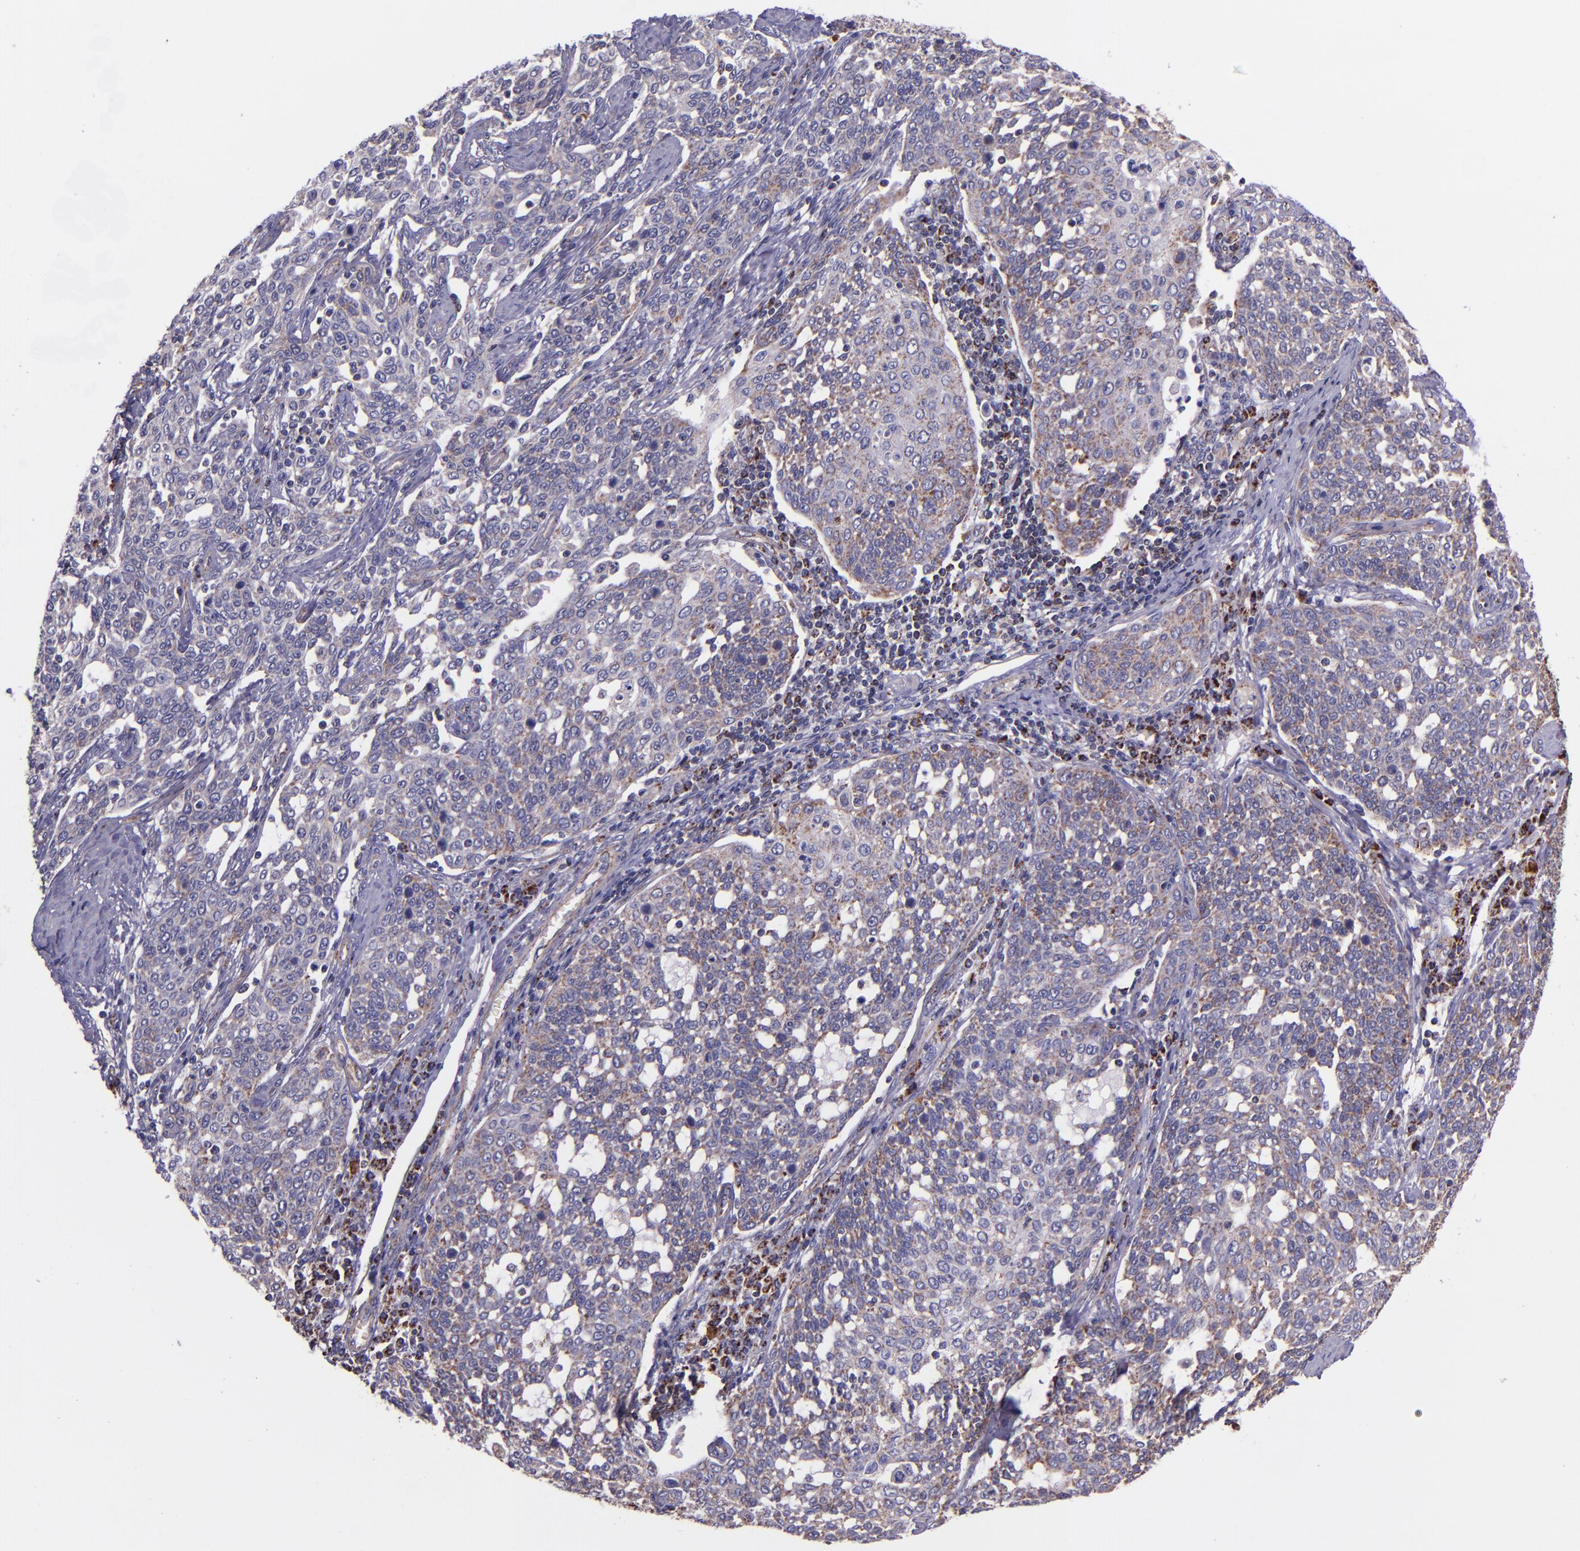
{"staining": {"intensity": "moderate", "quantity": "<25%", "location": "cytoplasmic/membranous"}, "tissue": "cervical cancer", "cell_type": "Tumor cells", "image_type": "cancer", "snomed": [{"axis": "morphology", "description": "Squamous cell carcinoma, NOS"}, {"axis": "topography", "description": "Cervix"}], "caption": "IHC staining of cervical cancer, which demonstrates low levels of moderate cytoplasmic/membranous expression in approximately <25% of tumor cells indicating moderate cytoplasmic/membranous protein positivity. The staining was performed using DAB (brown) for protein detection and nuclei were counterstained in hematoxylin (blue).", "gene": "IDH3G", "patient": {"sex": "female", "age": 34}}